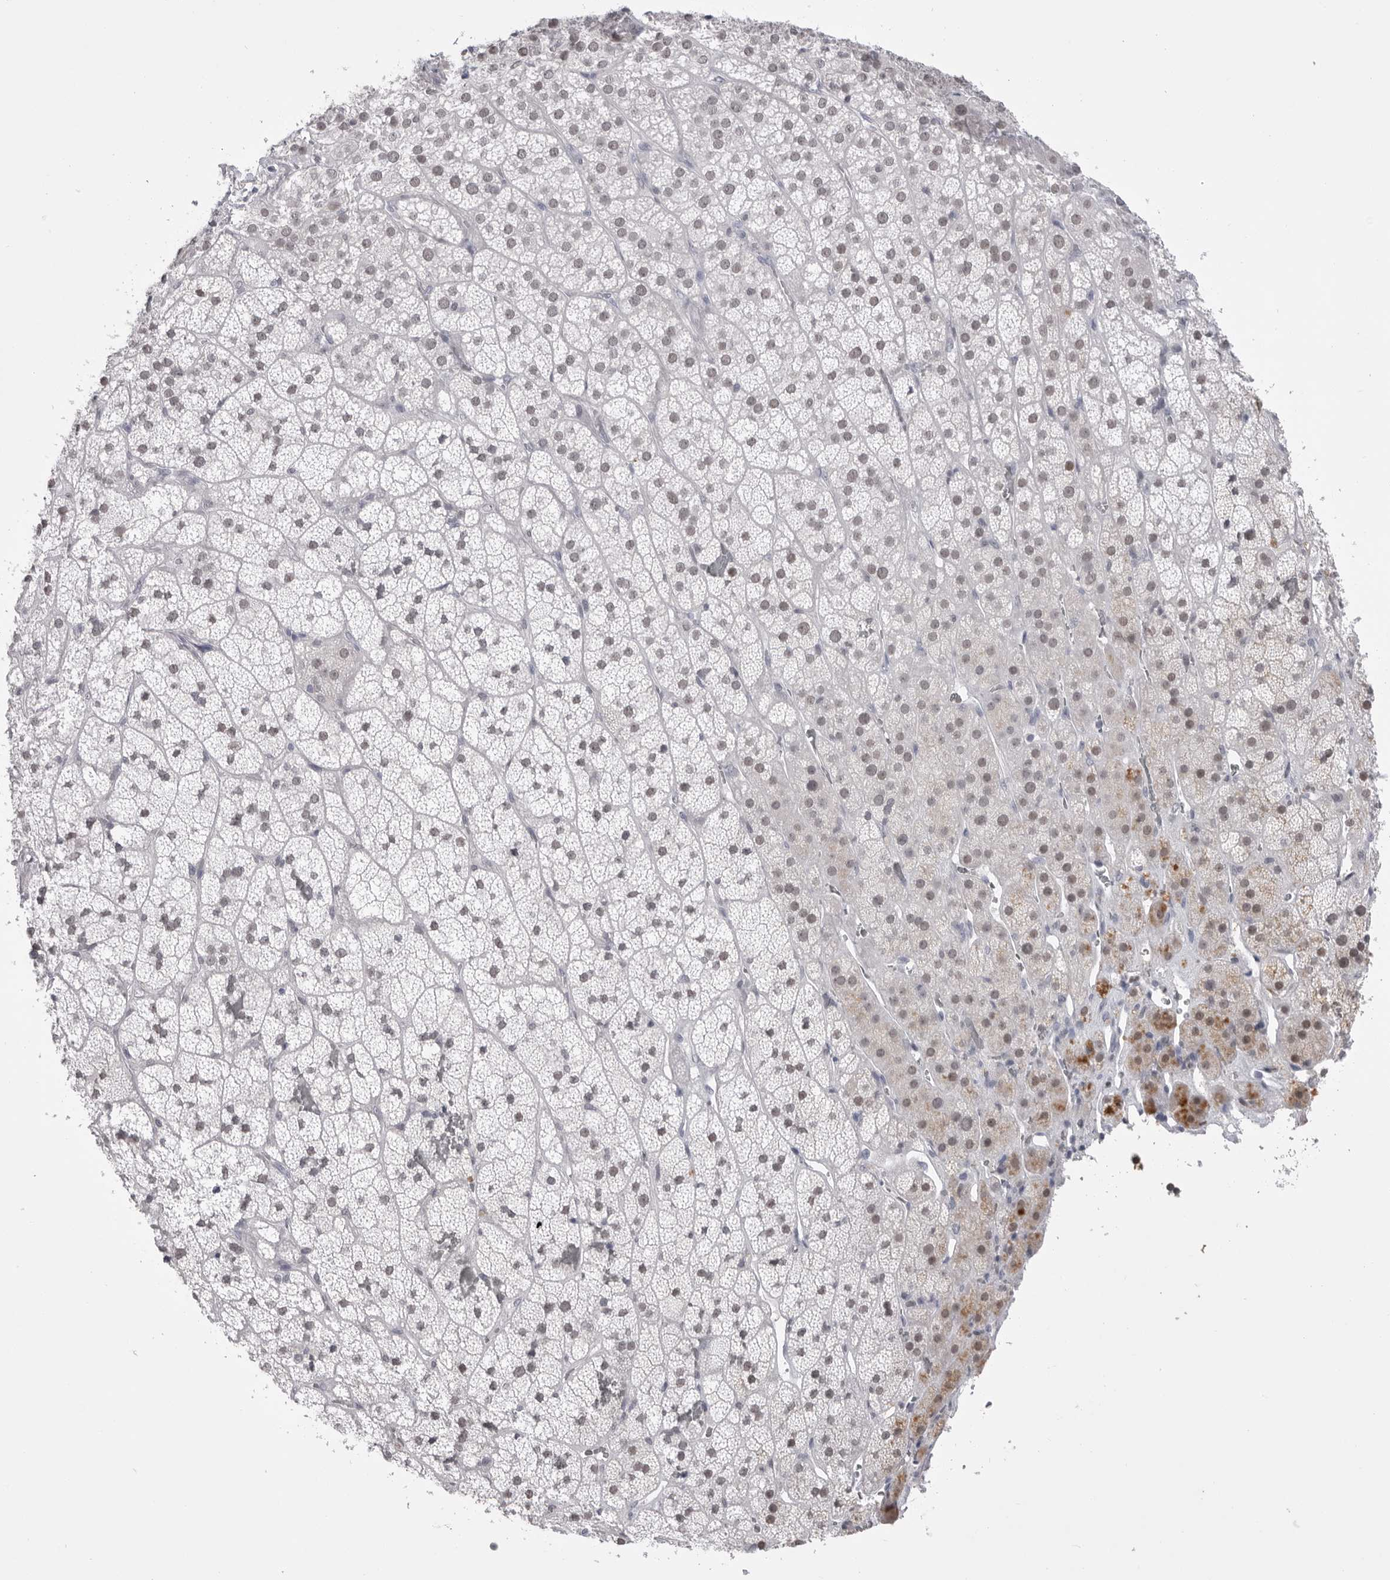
{"staining": {"intensity": "weak", "quantity": "<25%", "location": "nuclear"}, "tissue": "adrenal gland", "cell_type": "Glandular cells", "image_type": "normal", "snomed": [{"axis": "morphology", "description": "Normal tissue, NOS"}, {"axis": "topography", "description": "Adrenal gland"}], "caption": "High magnification brightfield microscopy of unremarkable adrenal gland stained with DAB (brown) and counterstained with hematoxylin (blue): glandular cells show no significant positivity. Brightfield microscopy of immunohistochemistry stained with DAB (3,3'-diaminobenzidine) (brown) and hematoxylin (blue), captured at high magnification.", "gene": "ZBTB7B", "patient": {"sex": "male", "age": 57}}